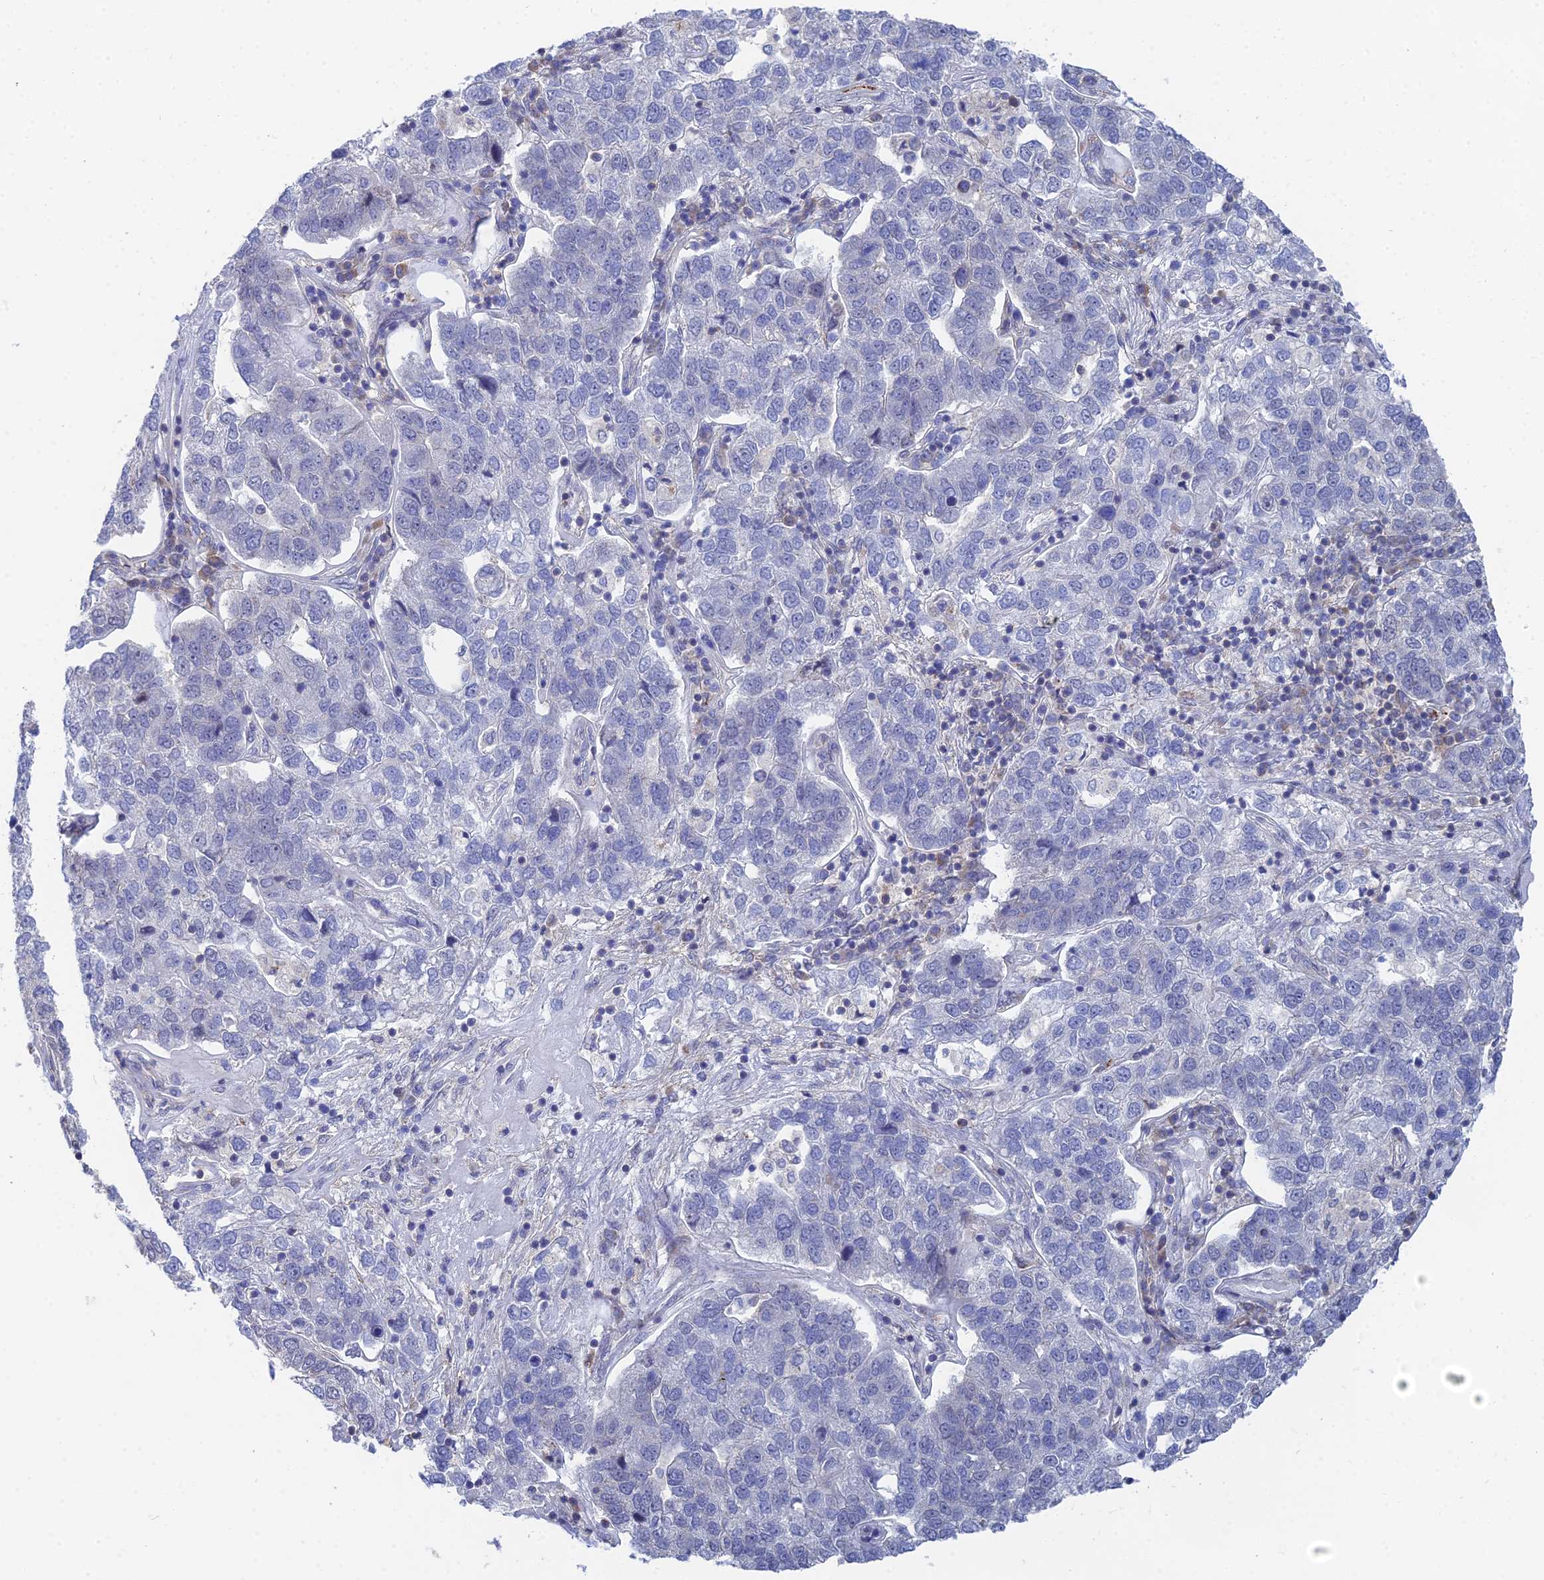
{"staining": {"intensity": "negative", "quantity": "none", "location": "none"}, "tissue": "pancreatic cancer", "cell_type": "Tumor cells", "image_type": "cancer", "snomed": [{"axis": "morphology", "description": "Adenocarcinoma, NOS"}, {"axis": "topography", "description": "Pancreas"}], "caption": "Immunohistochemistry photomicrograph of human pancreatic adenocarcinoma stained for a protein (brown), which reveals no expression in tumor cells.", "gene": "DNAH14", "patient": {"sex": "female", "age": 61}}